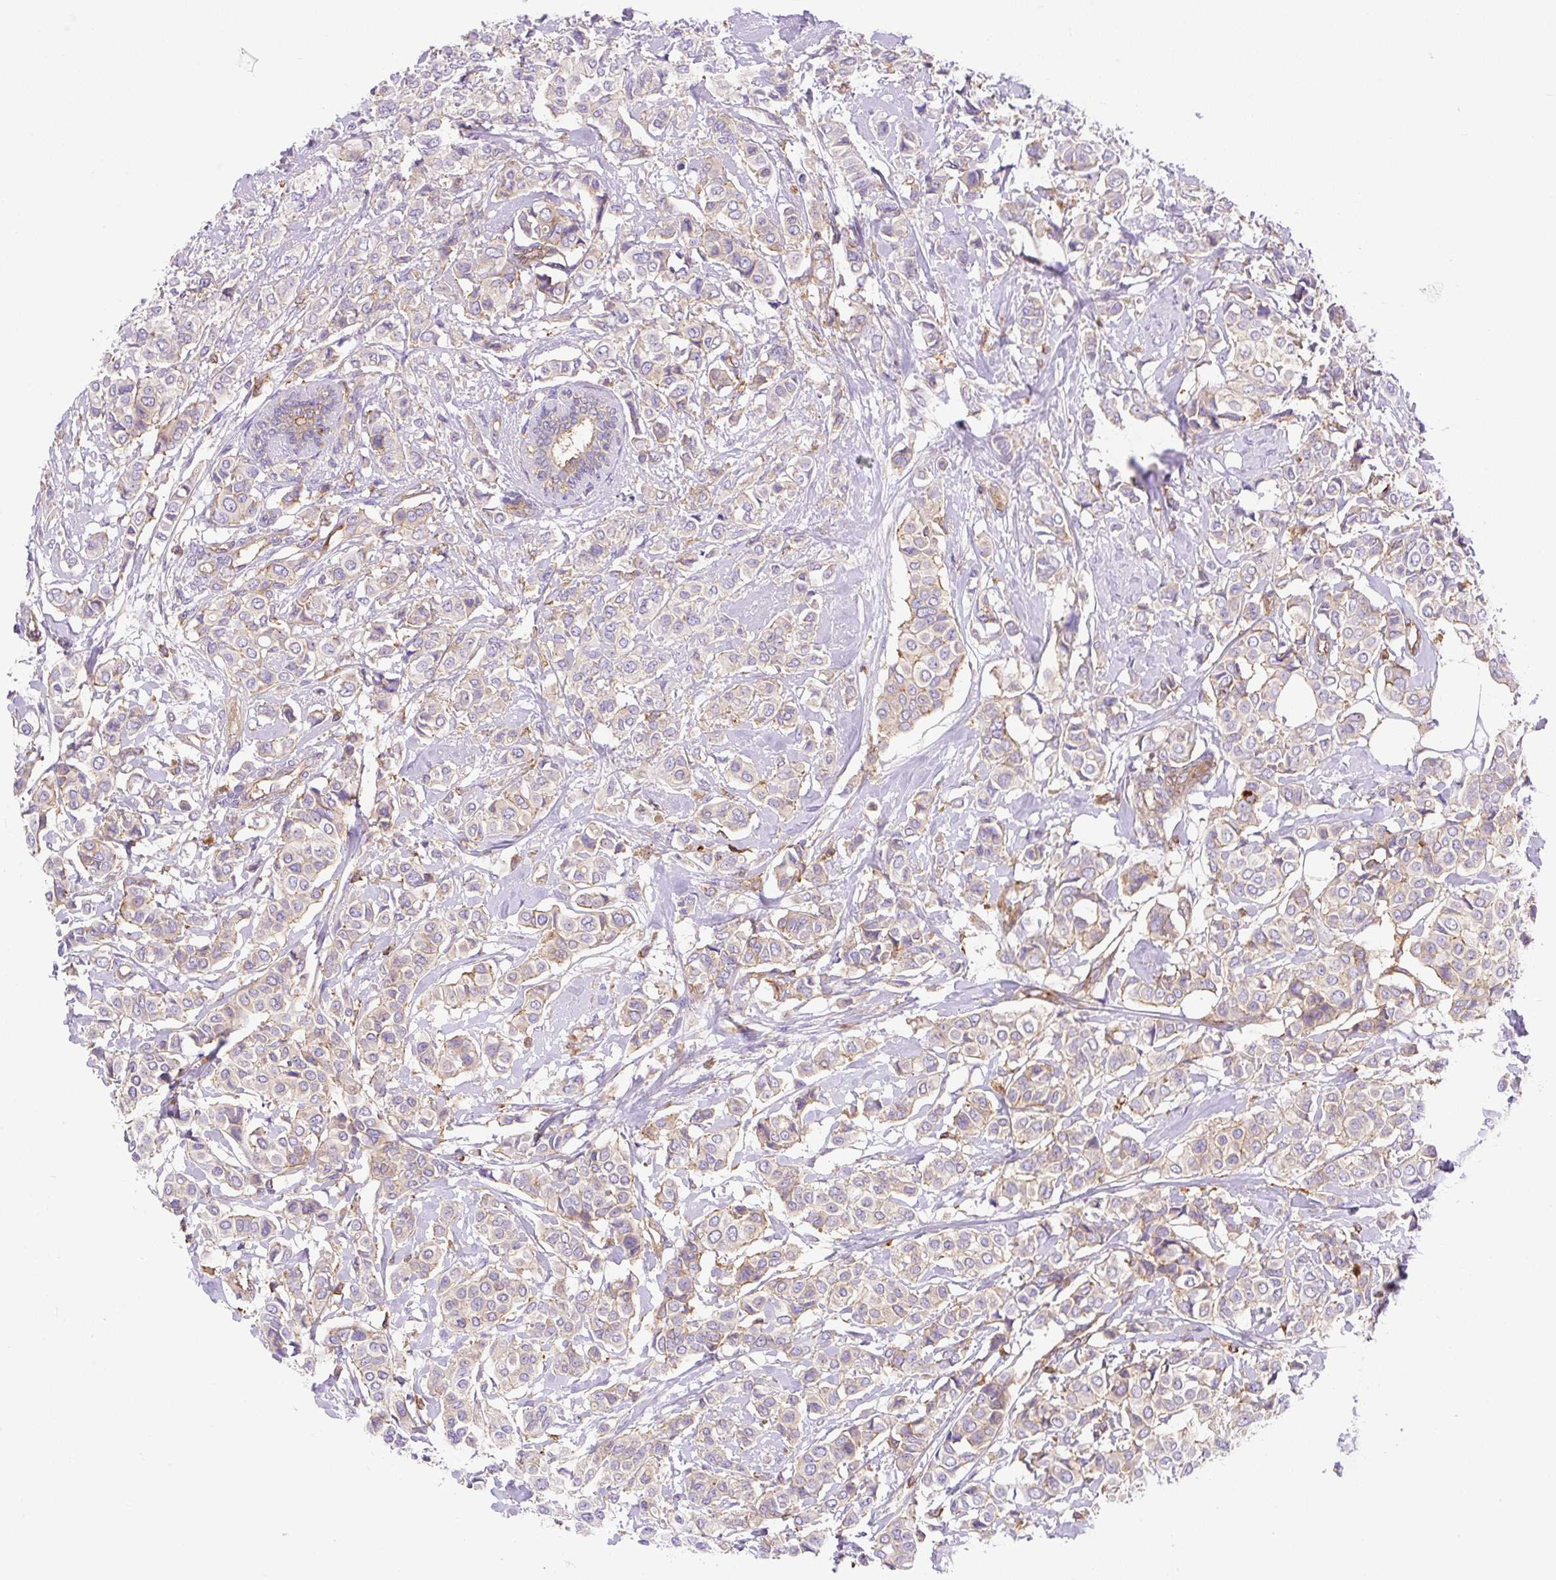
{"staining": {"intensity": "moderate", "quantity": "25%-75%", "location": "cytoplasmic/membranous"}, "tissue": "breast cancer", "cell_type": "Tumor cells", "image_type": "cancer", "snomed": [{"axis": "morphology", "description": "Lobular carcinoma"}, {"axis": "topography", "description": "Breast"}], "caption": "Immunohistochemical staining of human breast lobular carcinoma exhibits moderate cytoplasmic/membranous protein positivity in about 25%-75% of tumor cells.", "gene": "DNM2", "patient": {"sex": "female", "age": 51}}